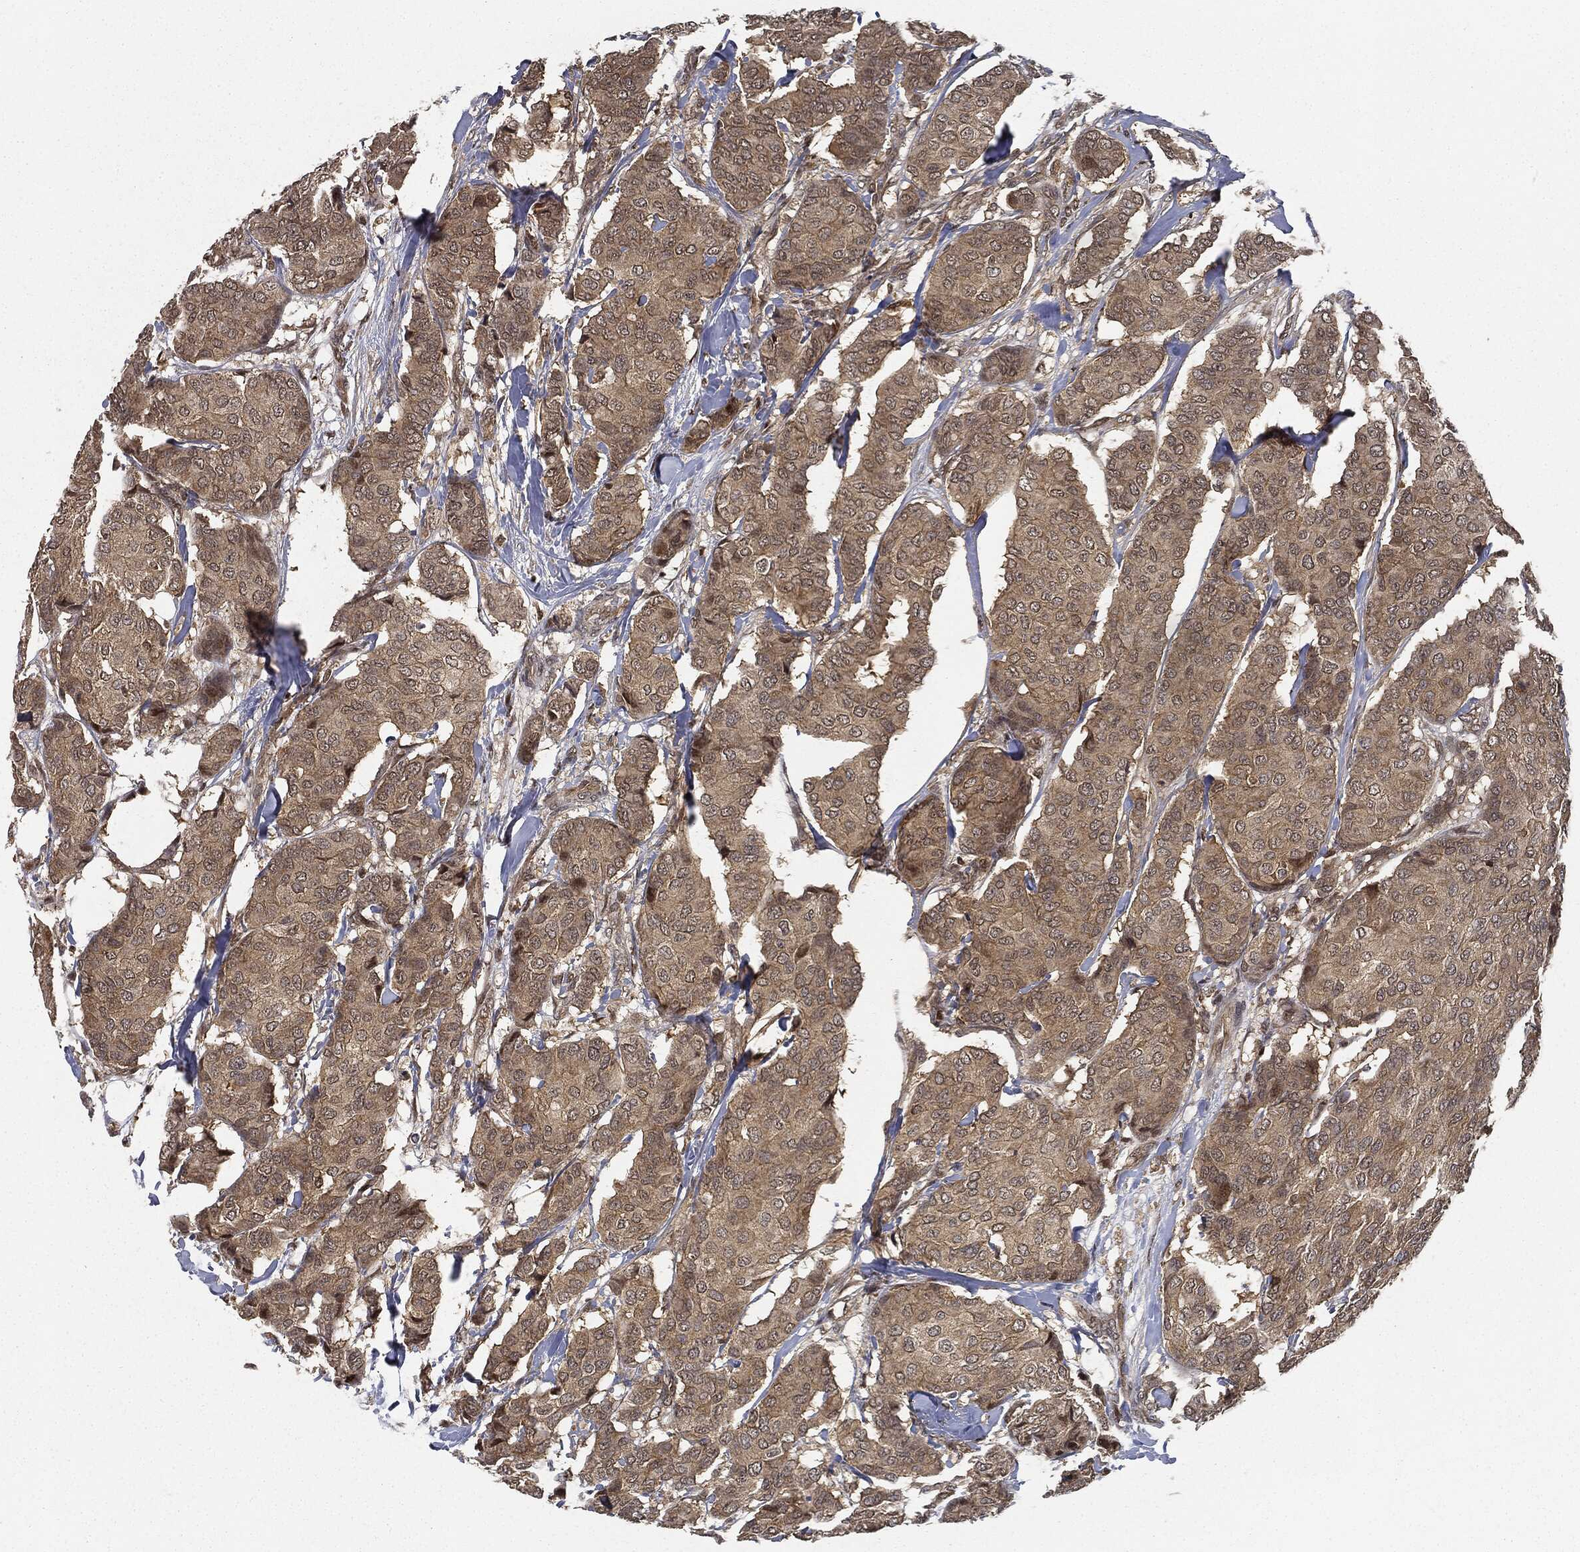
{"staining": {"intensity": "weak", "quantity": ">75%", "location": "cytoplasmic/membranous"}, "tissue": "breast cancer", "cell_type": "Tumor cells", "image_type": "cancer", "snomed": [{"axis": "morphology", "description": "Duct carcinoma"}, {"axis": "topography", "description": "Breast"}], "caption": "Tumor cells display weak cytoplasmic/membranous expression in approximately >75% of cells in breast intraductal carcinoma. (IHC, brightfield microscopy, high magnification).", "gene": "TBC1D22A", "patient": {"sex": "female", "age": 75}}